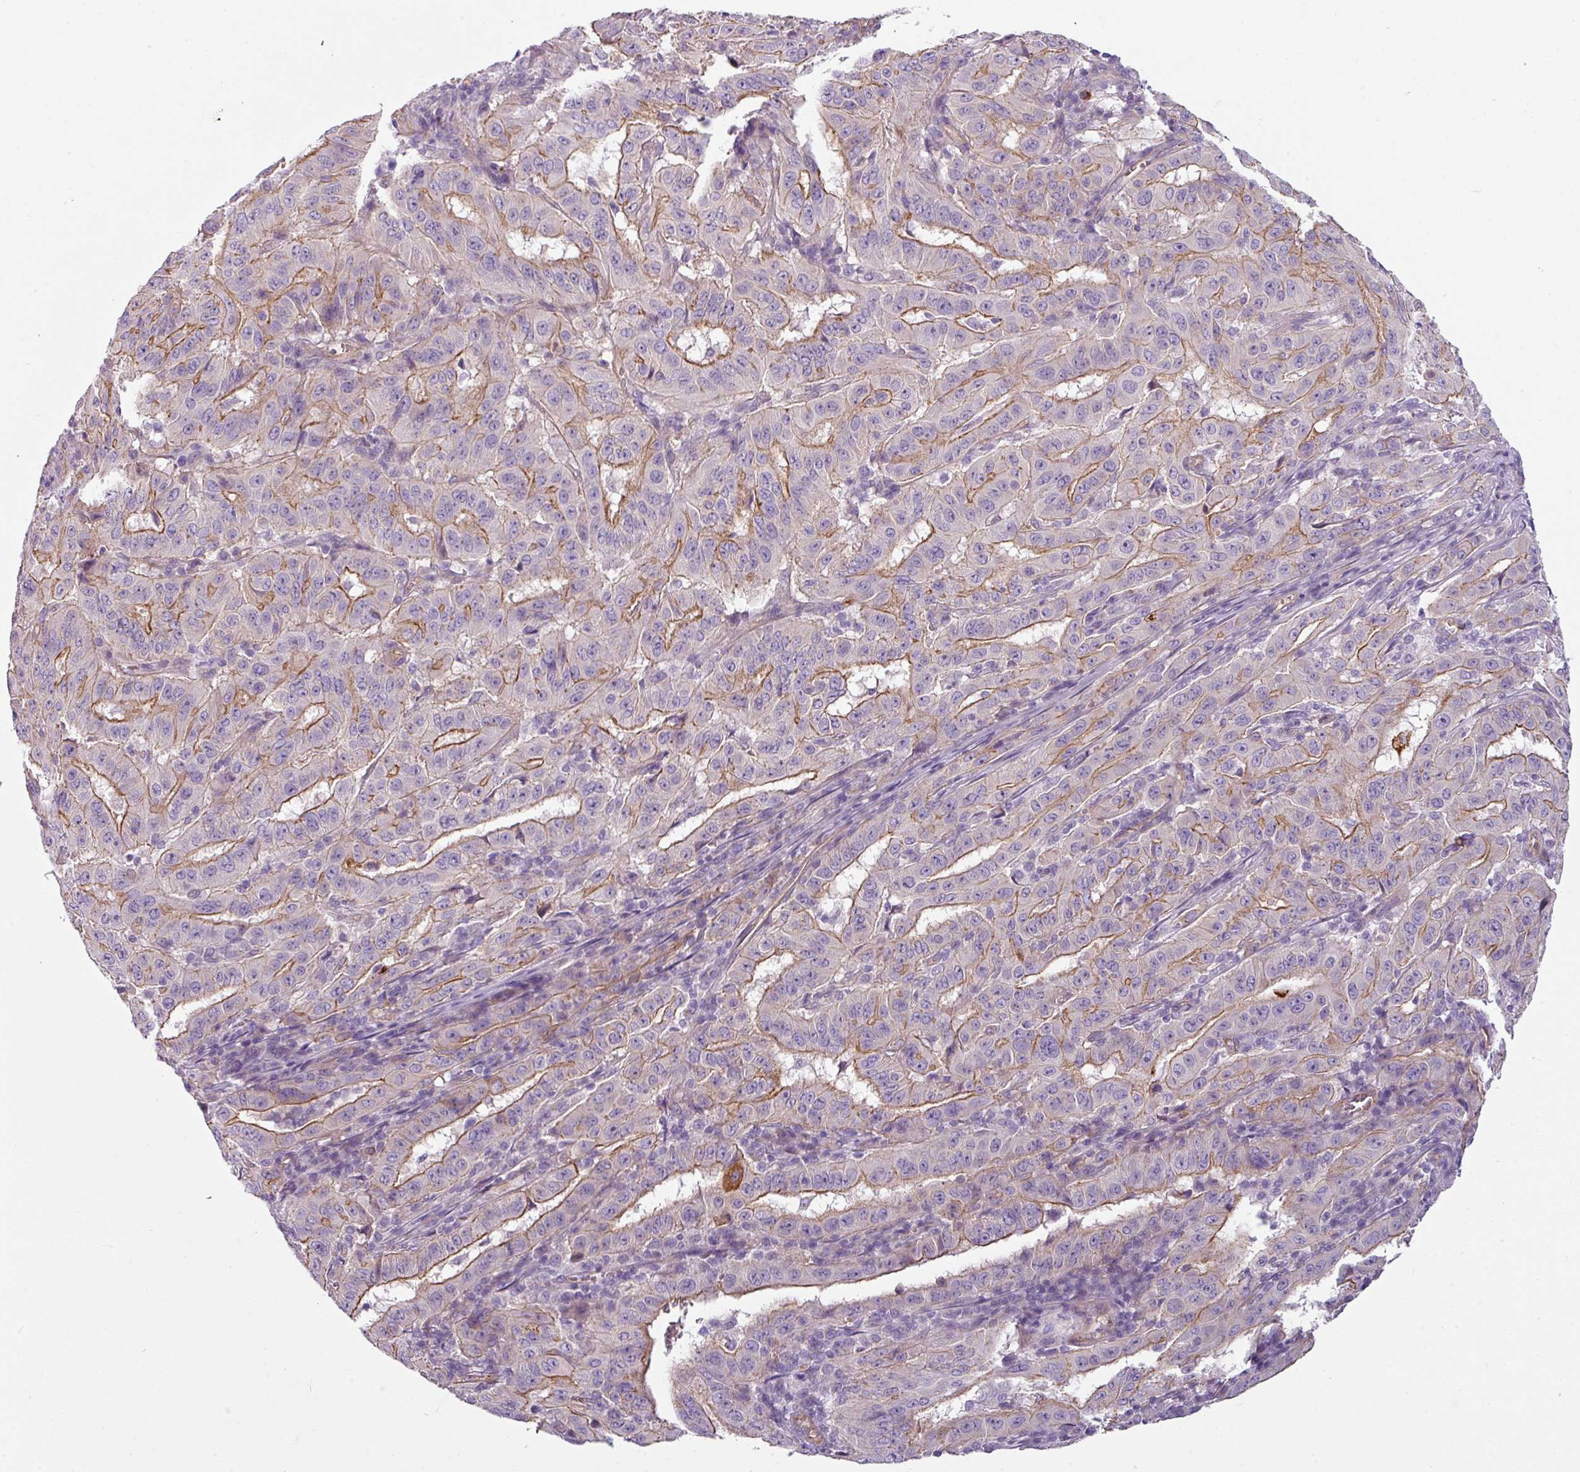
{"staining": {"intensity": "moderate", "quantity": ">75%", "location": "cytoplasmic/membranous"}, "tissue": "pancreatic cancer", "cell_type": "Tumor cells", "image_type": "cancer", "snomed": [{"axis": "morphology", "description": "Adenocarcinoma, NOS"}, {"axis": "topography", "description": "Pancreas"}], "caption": "Immunohistochemical staining of human adenocarcinoma (pancreatic) exhibits moderate cytoplasmic/membranous protein staining in approximately >75% of tumor cells.", "gene": "BUD23", "patient": {"sex": "male", "age": 63}}